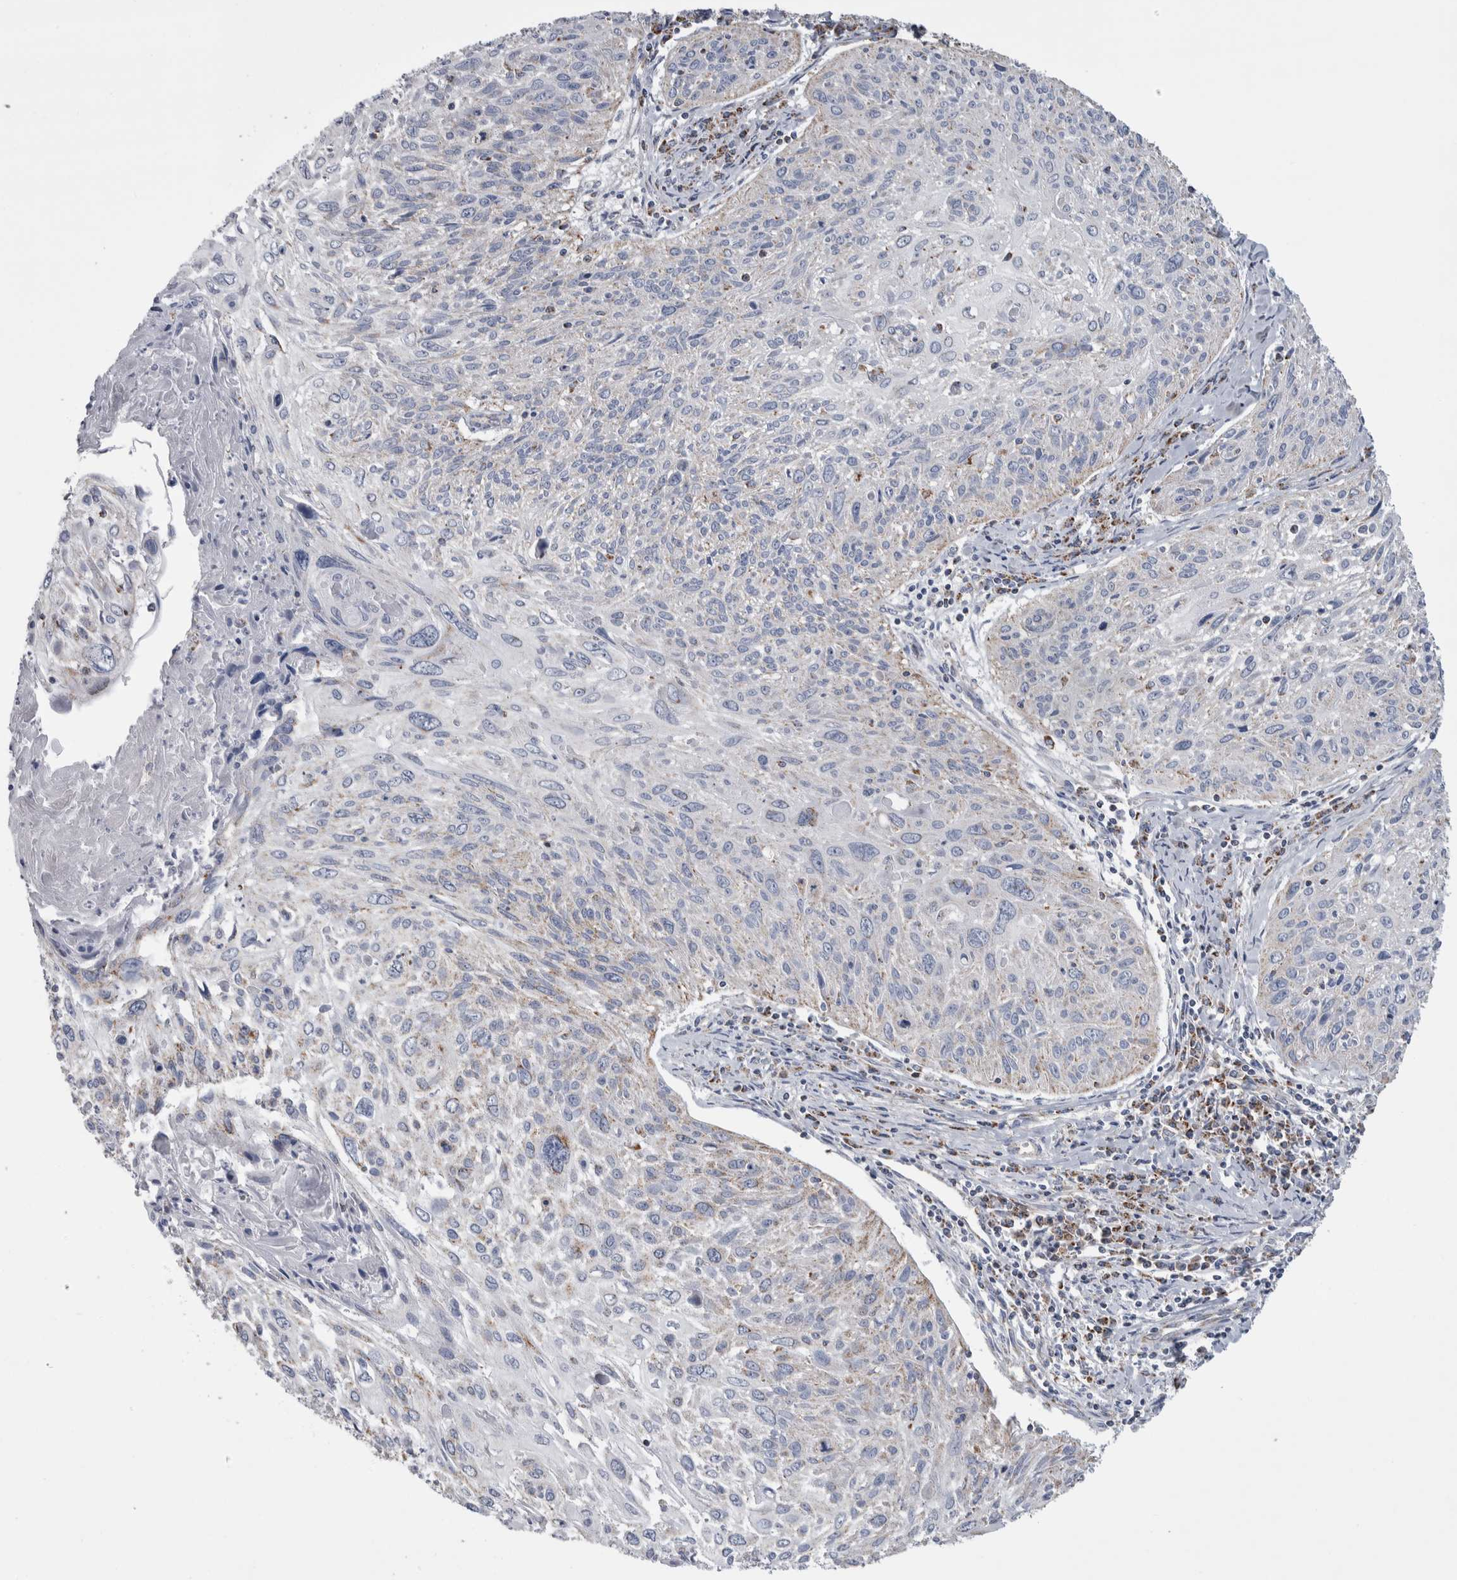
{"staining": {"intensity": "moderate", "quantity": "<25%", "location": "cytoplasmic/membranous"}, "tissue": "cervical cancer", "cell_type": "Tumor cells", "image_type": "cancer", "snomed": [{"axis": "morphology", "description": "Squamous cell carcinoma, NOS"}, {"axis": "topography", "description": "Cervix"}], "caption": "Protein analysis of cervical cancer (squamous cell carcinoma) tissue demonstrates moderate cytoplasmic/membranous expression in about <25% of tumor cells.", "gene": "ETFA", "patient": {"sex": "female", "age": 51}}